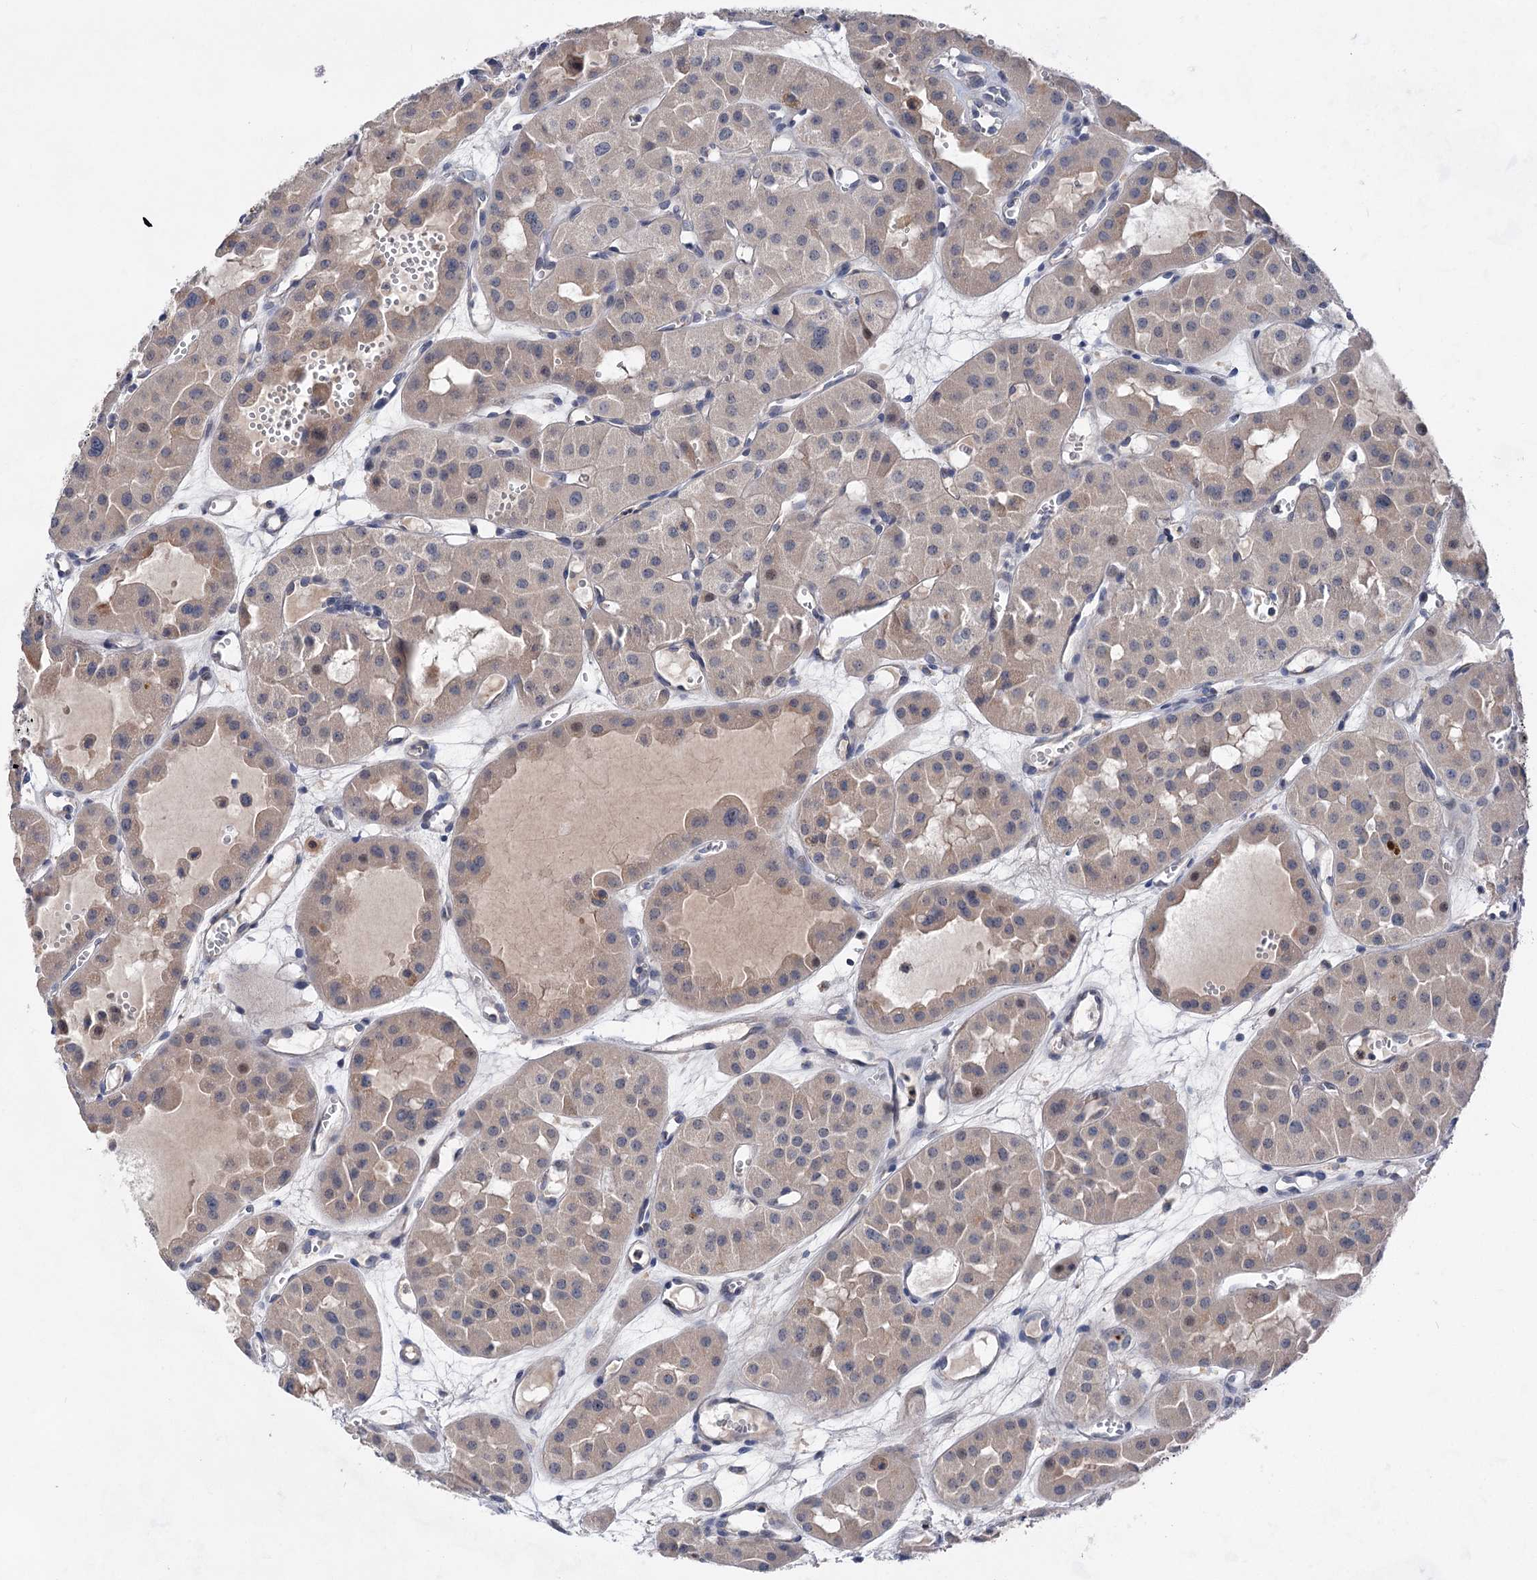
{"staining": {"intensity": "negative", "quantity": "none", "location": "none"}, "tissue": "renal cancer", "cell_type": "Tumor cells", "image_type": "cancer", "snomed": [{"axis": "morphology", "description": "Carcinoma, NOS"}, {"axis": "topography", "description": "Kidney"}], "caption": "A micrograph of human renal cancer is negative for staining in tumor cells.", "gene": "MORN3", "patient": {"sex": "female", "age": 75}}